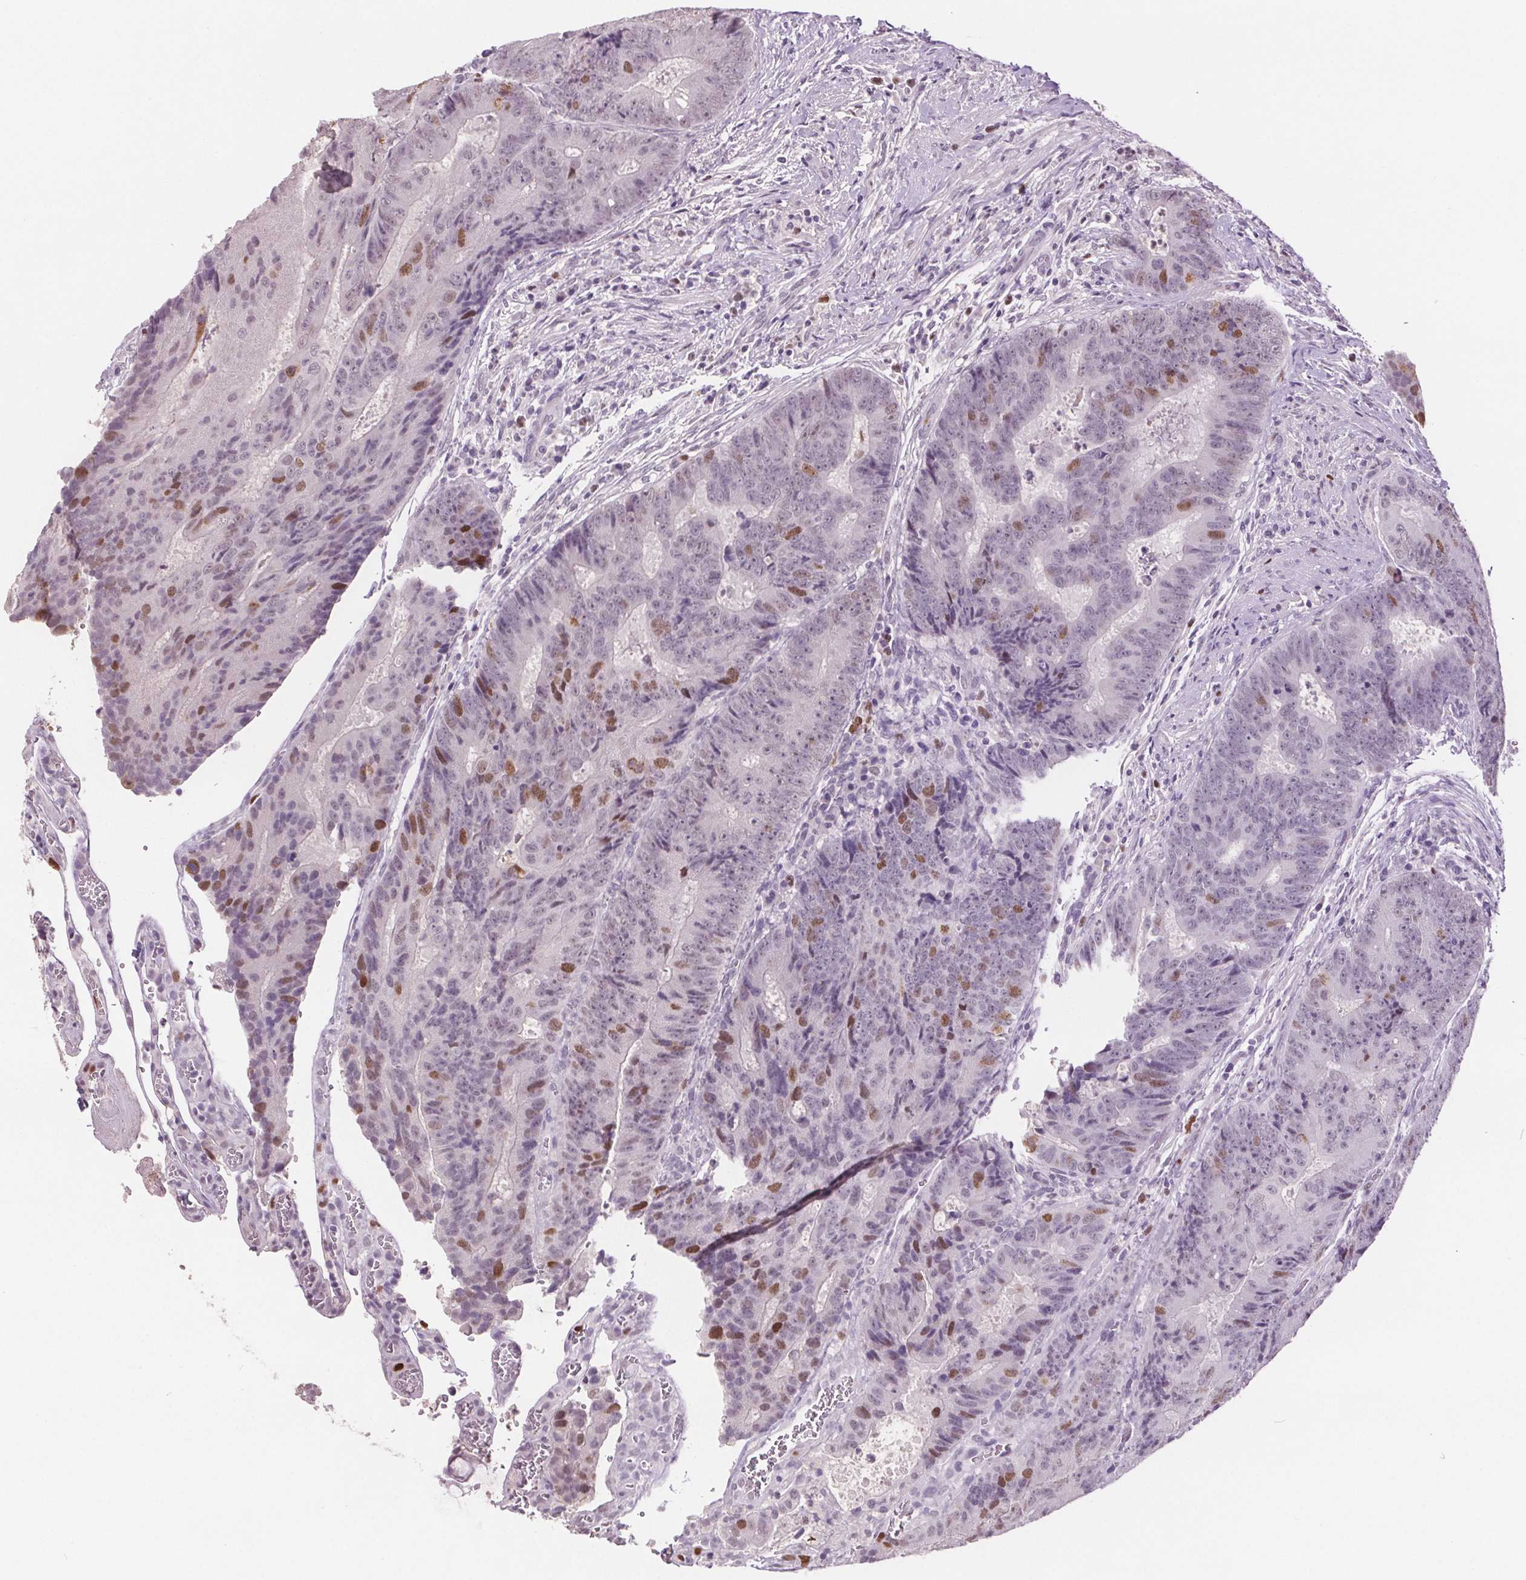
{"staining": {"intensity": "moderate", "quantity": "<25%", "location": "nuclear"}, "tissue": "colorectal cancer", "cell_type": "Tumor cells", "image_type": "cancer", "snomed": [{"axis": "morphology", "description": "Adenocarcinoma, NOS"}, {"axis": "topography", "description": "Colon"}], "caption": "Protein expression analysis of colorectal cancer (adenocarcinoma) demonstrates moderate nuclear positivity in about <25% of tumor cells.", "gene": "CENPF", "patient": {"sex": "female", "age": 48}}